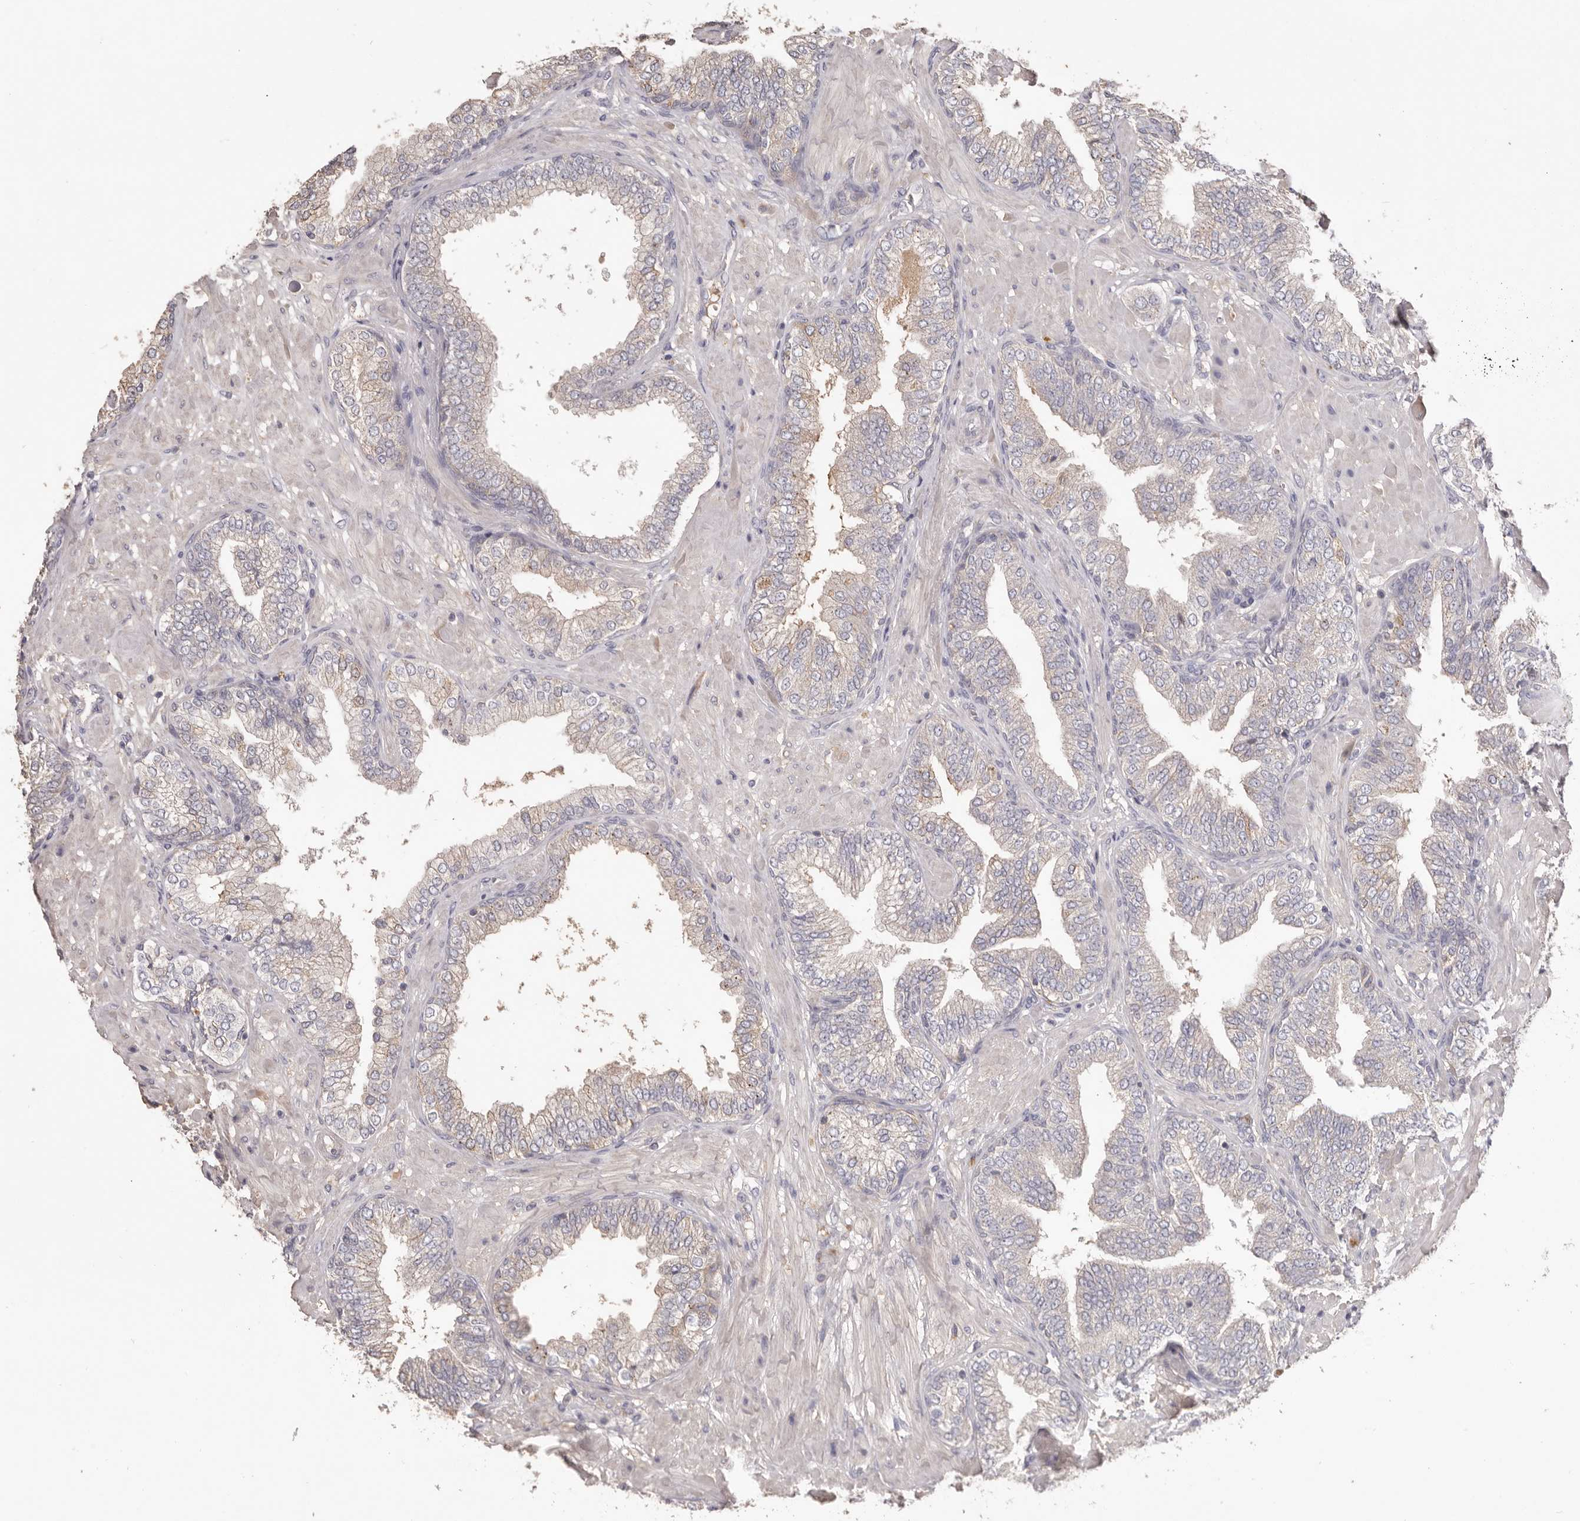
{"staining": {"intensity": "negative", "quantity": "none", "location": "none"}, "tissue": "prostate cancer", "cell_type": "Tumor cells", "image_type": "cancer", "snomed": [{"axis": "morphology", "description": "Adenocarcinoma, High grade"}, {"axis": "topography", "description": "Prostate"}], "caption": "DAB (3,3'-diaminobenzidine) immunohistochemical staining of human prostate adenocarcinoma (high-grade) reveals no significant positivity in tumor cells.", "gene": "HCAR2", "patient": {"sex": "male", "age": 59}}